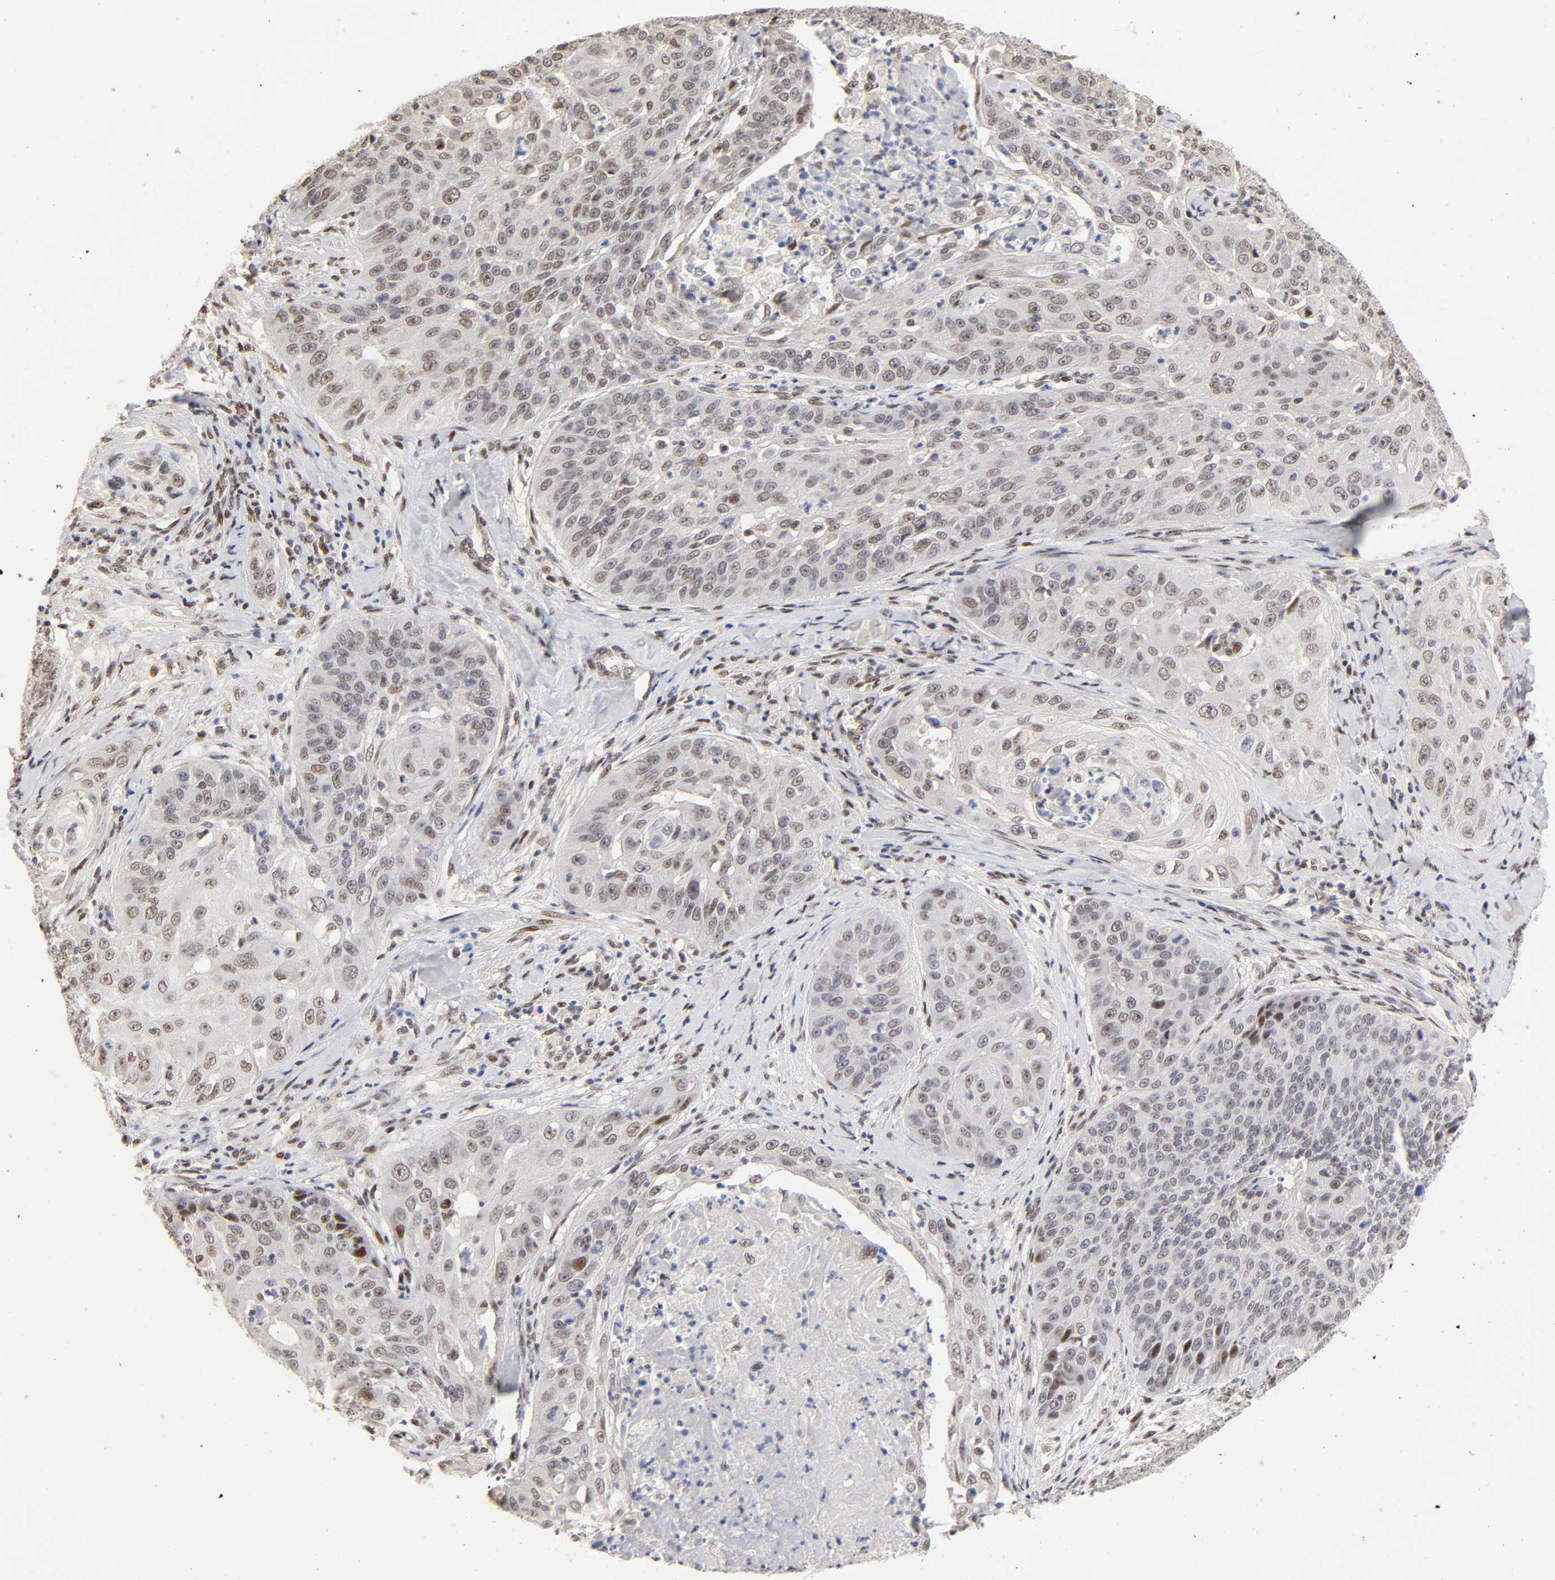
{"staining": {"intensity": "weak", "quantity": "25%-75%", "location": "nuclear"}, "tissue": "cervical cancer", "cell_type": "Tumor cells", "image_type": "cancer", "snomed": [{"axis": "morphology", "description": "Squamous cell carcinoma, NOS"}, {"axis": "topography", "description": "Cervix"}], "caption": "Protein analysis of cervical cancer (squamous cell carcinoma) tissue reveals weak nuclear expression in about 25%-75% of tumor cells.", "gene": "TP53RK", "patient": {"sex": "female", "age": 64}}